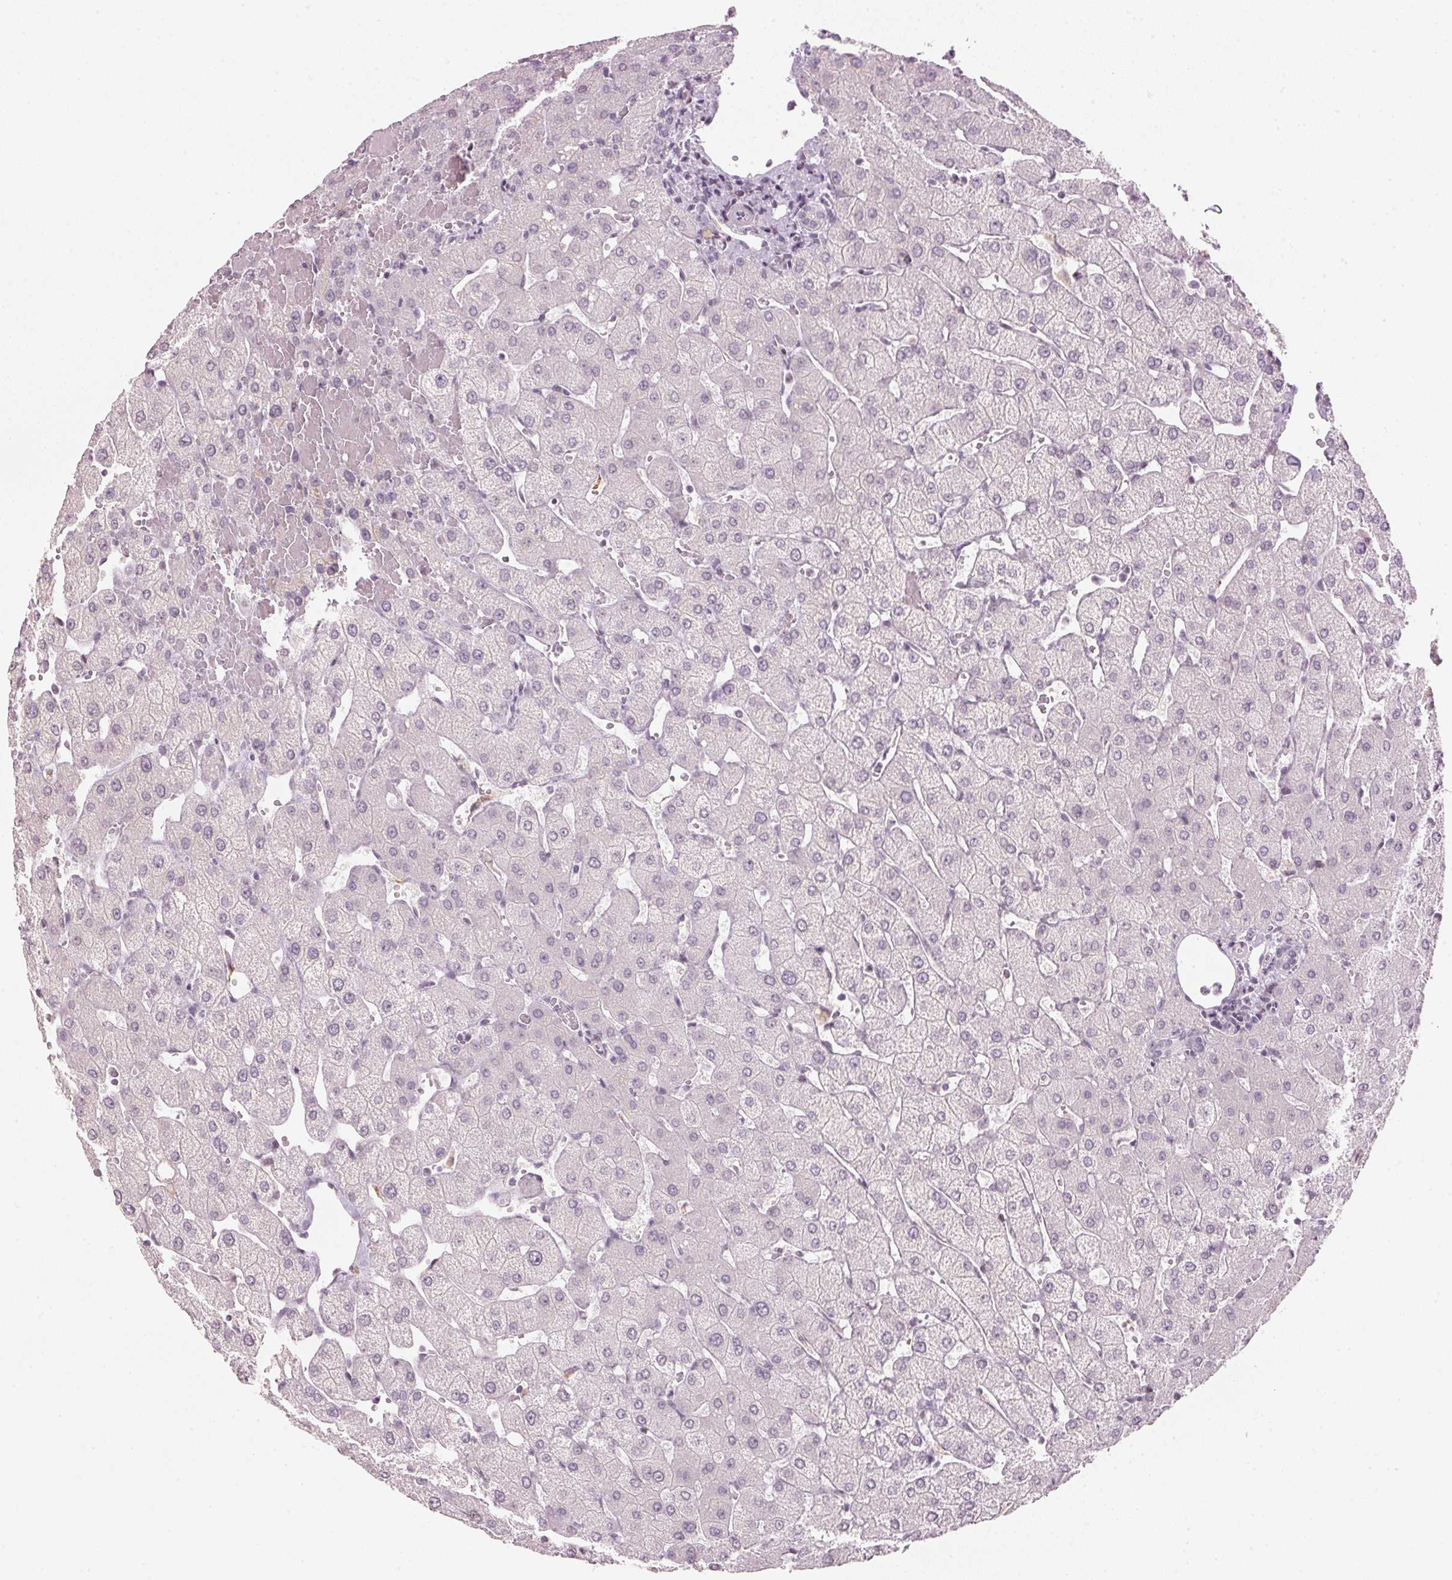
{"staining": {"intensity": "negative", "quantity": "none", "location": "none"}, "tissue": "liver", "cell_type": "Cholangiocytes", "image_type": "normal", "snomed": [{"axis": "morphology", "description": "Normal tissue, NOS"}, {"axis": "topography", "description": "Liver"}], "caption": "The photomicrograph reveals no significant expression in cholangiocytes of liver. (DAB immunohistochemistry (IHC) with hematoxylin counter stain).", "gene": "SFRP4", "patient": {"sex": "female", "age": 54}}